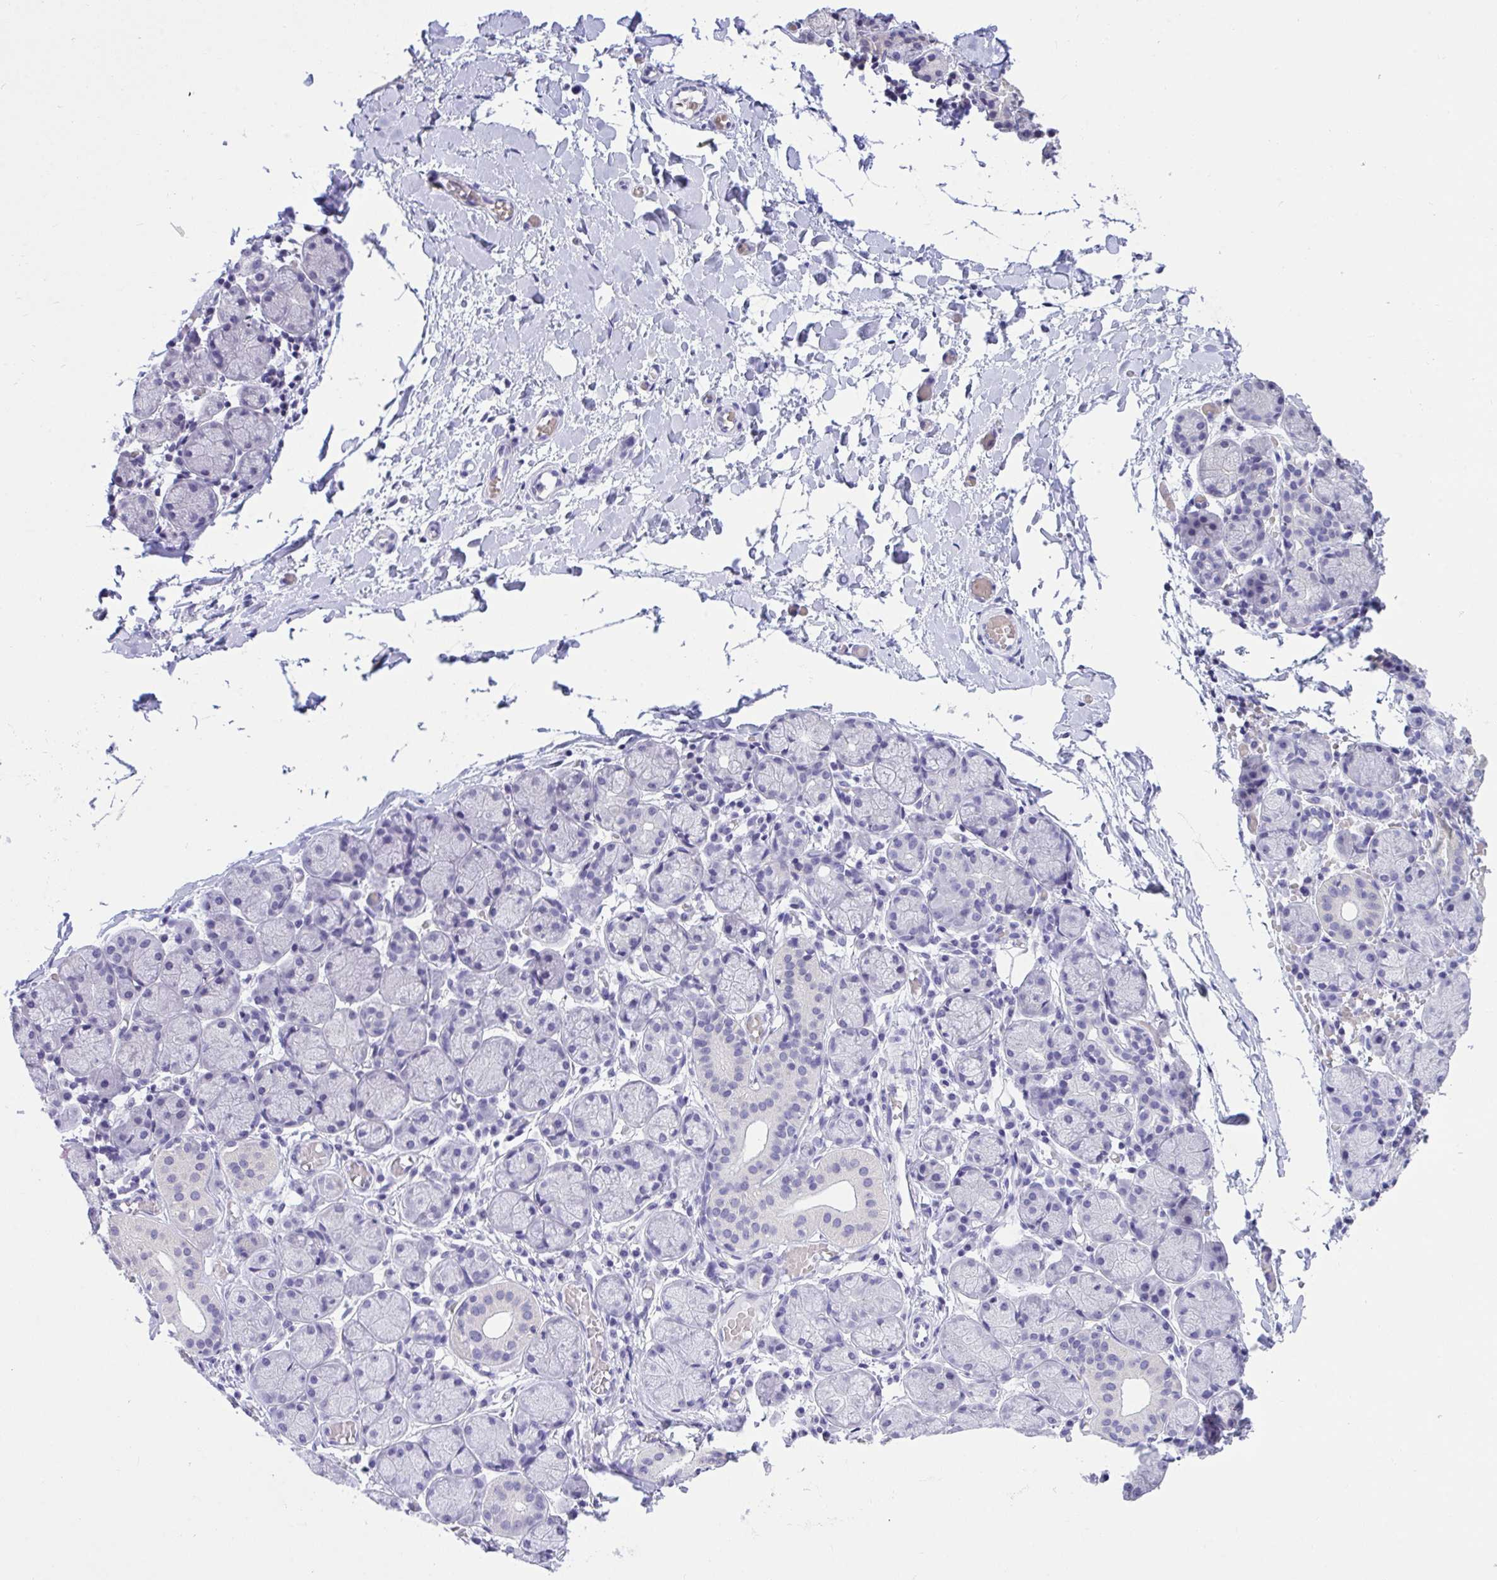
{"staining": {"intensity": "weak", "quantity": "<25%", "location": "cytoplasmic/membranous"}, "tissue": "salivary gland", "cell_type": "Glandular cells", "image_type": "normal", "snomed": [{"axis": "morphology", "description": "Normal tissue, NOS"}, {"axis": "topography", "description": "Salivary gland"}], "caption": "A high-resolution photomicrograph shows IHC staining of unremarkable salivary gland, which displays no significant staining in glandular cells. (Stains: DAB immunohistochemistry (IHC) with hematoxylin counter stain, Microscopy: brightfield microscopy at high magnification).", "gene": "PPP1CA", "patient": {"sex": "female", "age": 24}}